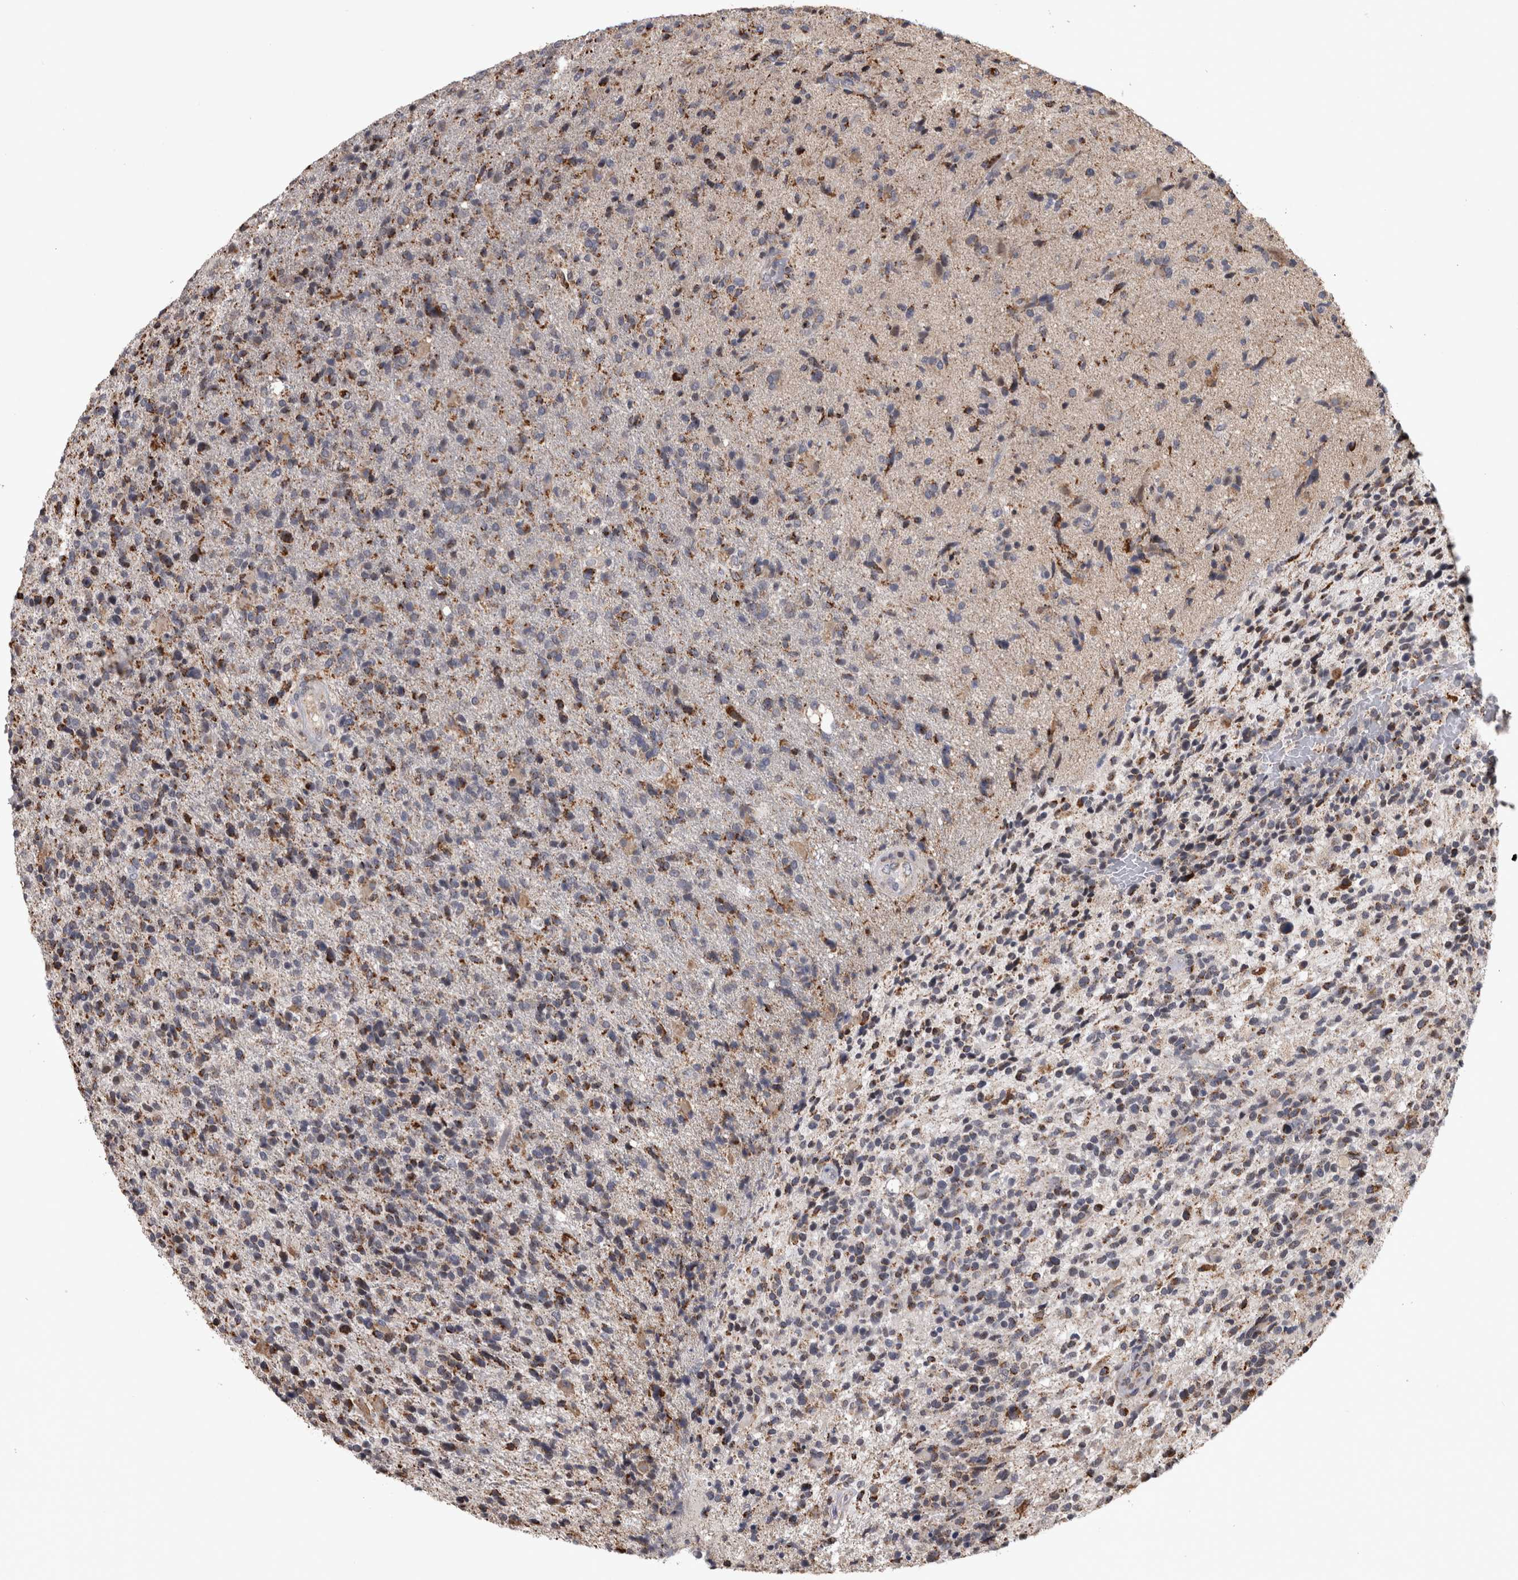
{"staining": {"intensity": "moderate", "quantity": ">75%", "location": "cytoplasmic/membranous"}, "tissue": "glioma", "cell_type": "Tumor cells", "image_type": "cancer", "snomed": [{"axis": "morphology", "description": "Glioma, malignant, High grade"}, {"axis": "topography", "description": "Brain"}], "caption": "Protein staining exhibits moderate cytoplasmic/membranous positivity in approximately >75% of tumor cells in high-grade glioma (malignant).", "gene": "DBT", "patient": {"sex": "male", "age": 72}}